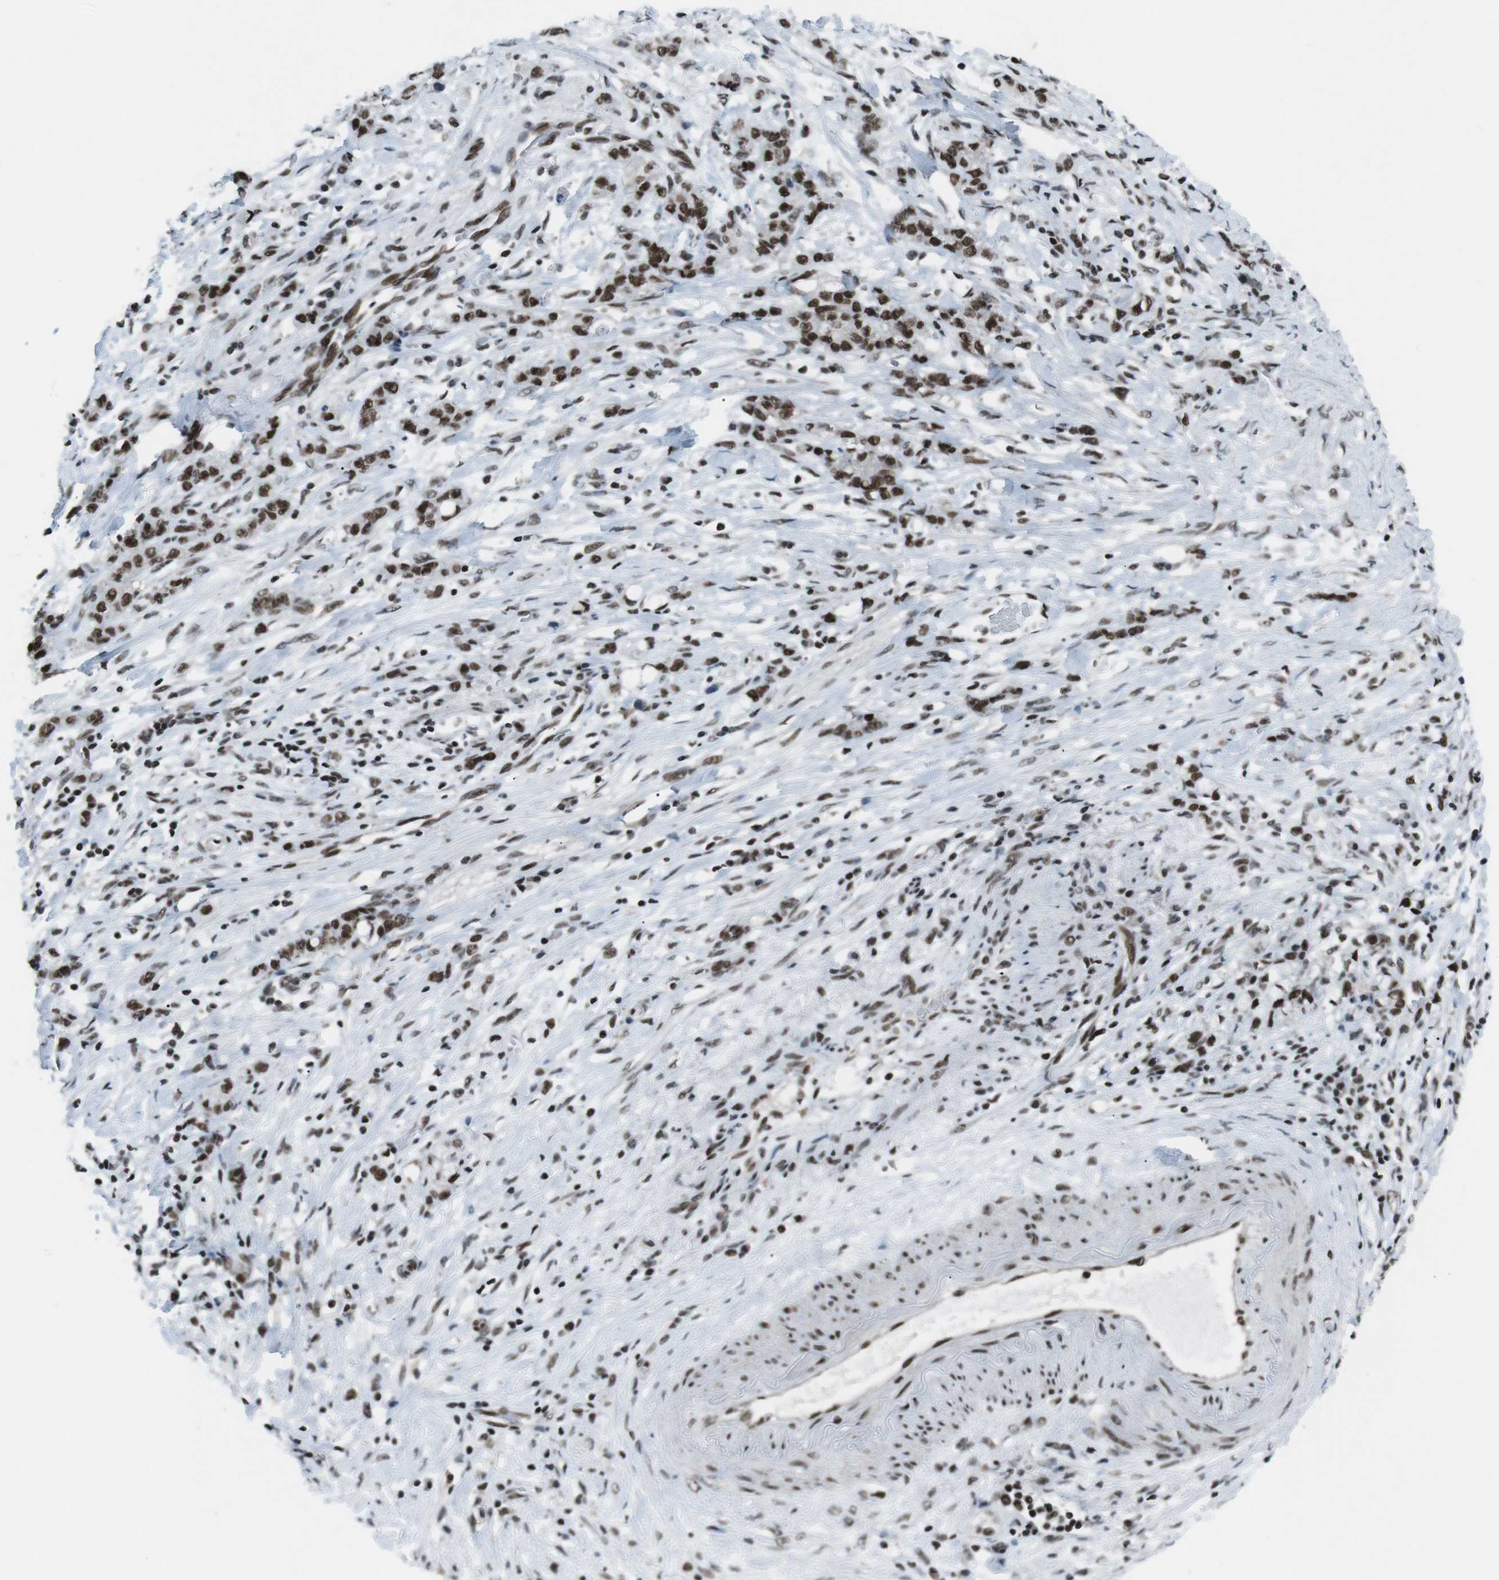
{"staining": {"intensity": "strong", "quantity": ">75%", "location": "nuclear"}, "tissue": "stomach cancer", "cell_type": "Tumor cells", "image_type": "cancer", "snomed": [{"axis": "morphology", "description": "Adenocarcinoma, NOS"}, {"axis": "topography", "description": "Stomach, lower"}], "caption": "Human stomach cancer stained with a brown dye displays strong nuclear positive expression in about >75% of tumor cells.", "gene": "TAF1", "patient": {"sex": "male", "age": 88}}